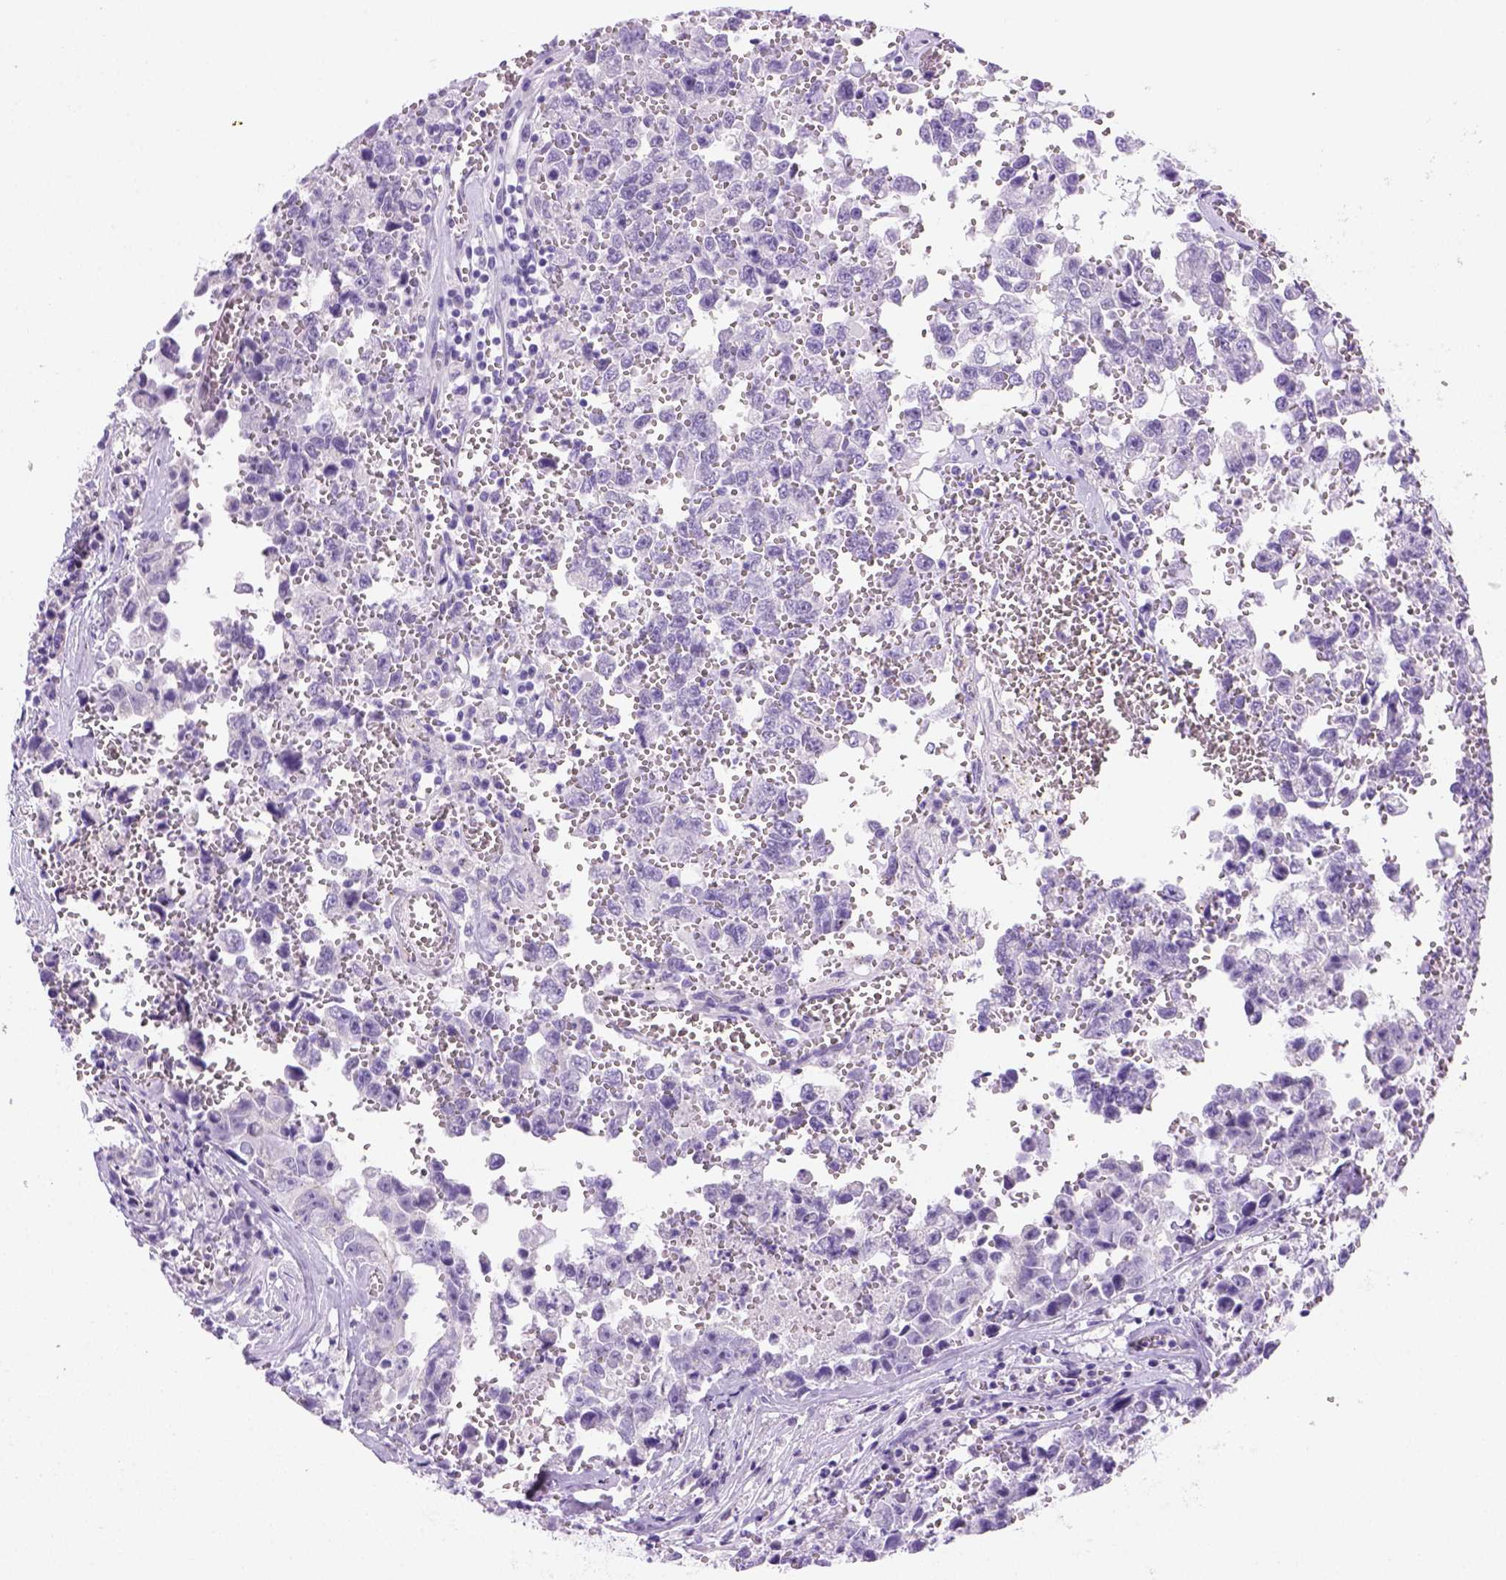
{"staining": {"intensity": "negative", "quantity": "none", "location": "none"}, "tissue": "testis cancer", "cell_type": "Tumor cells", "image_type": "cancer", "snomed": [{"axis": "morphology", "description": "Carcinoma, Embryonal, NOS"}, {"axis": "topography", "description": "Testis"}], "caption": "Micrograph shows no significant protein positivity in tumor cells of embryonal carcinoma (testis).", "gene": "DNAH11", "patient": {"sex": "male", "age": 36}}